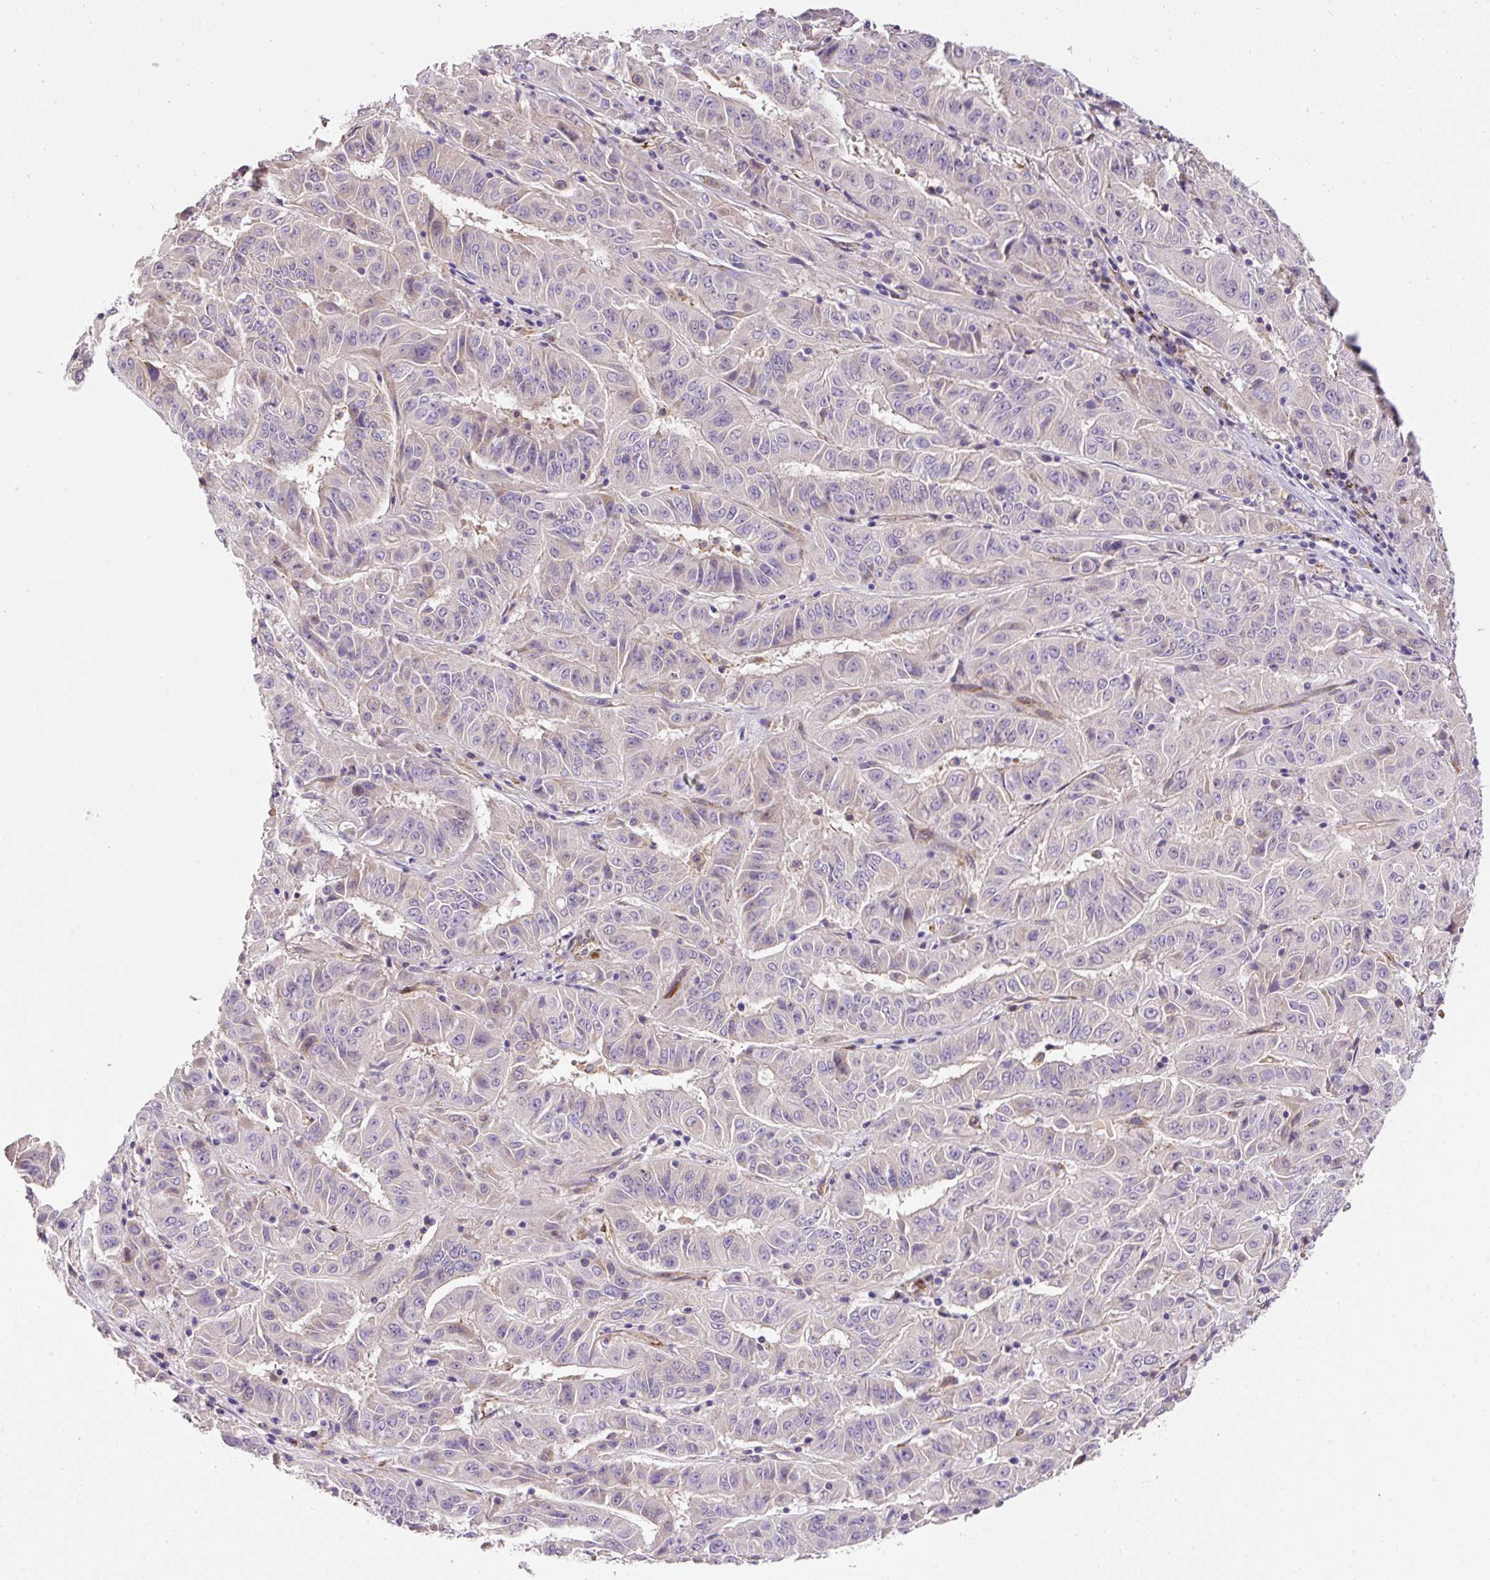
{"staining": {"intensity": "negative", "quantity": "none", "location": "none"}, "tissue": "pancreatic cancer", "cell_type": "Tumor cells", "image_type": "cancer", "snomed": [{"axis": "morphology", "description": "Adenocarcinoma, NOS"}, {"axis": "topography", "description": "Pancreas"}], "caption": "An immunohistochemistry image of pancreatic cancer (adenocarcinoma) is shown. There is no staining in tumor cells of pancreatic cancer (adenocarcinoma).", "gene": "RNF170", "patient": {"sex": "male", "age": 63}}